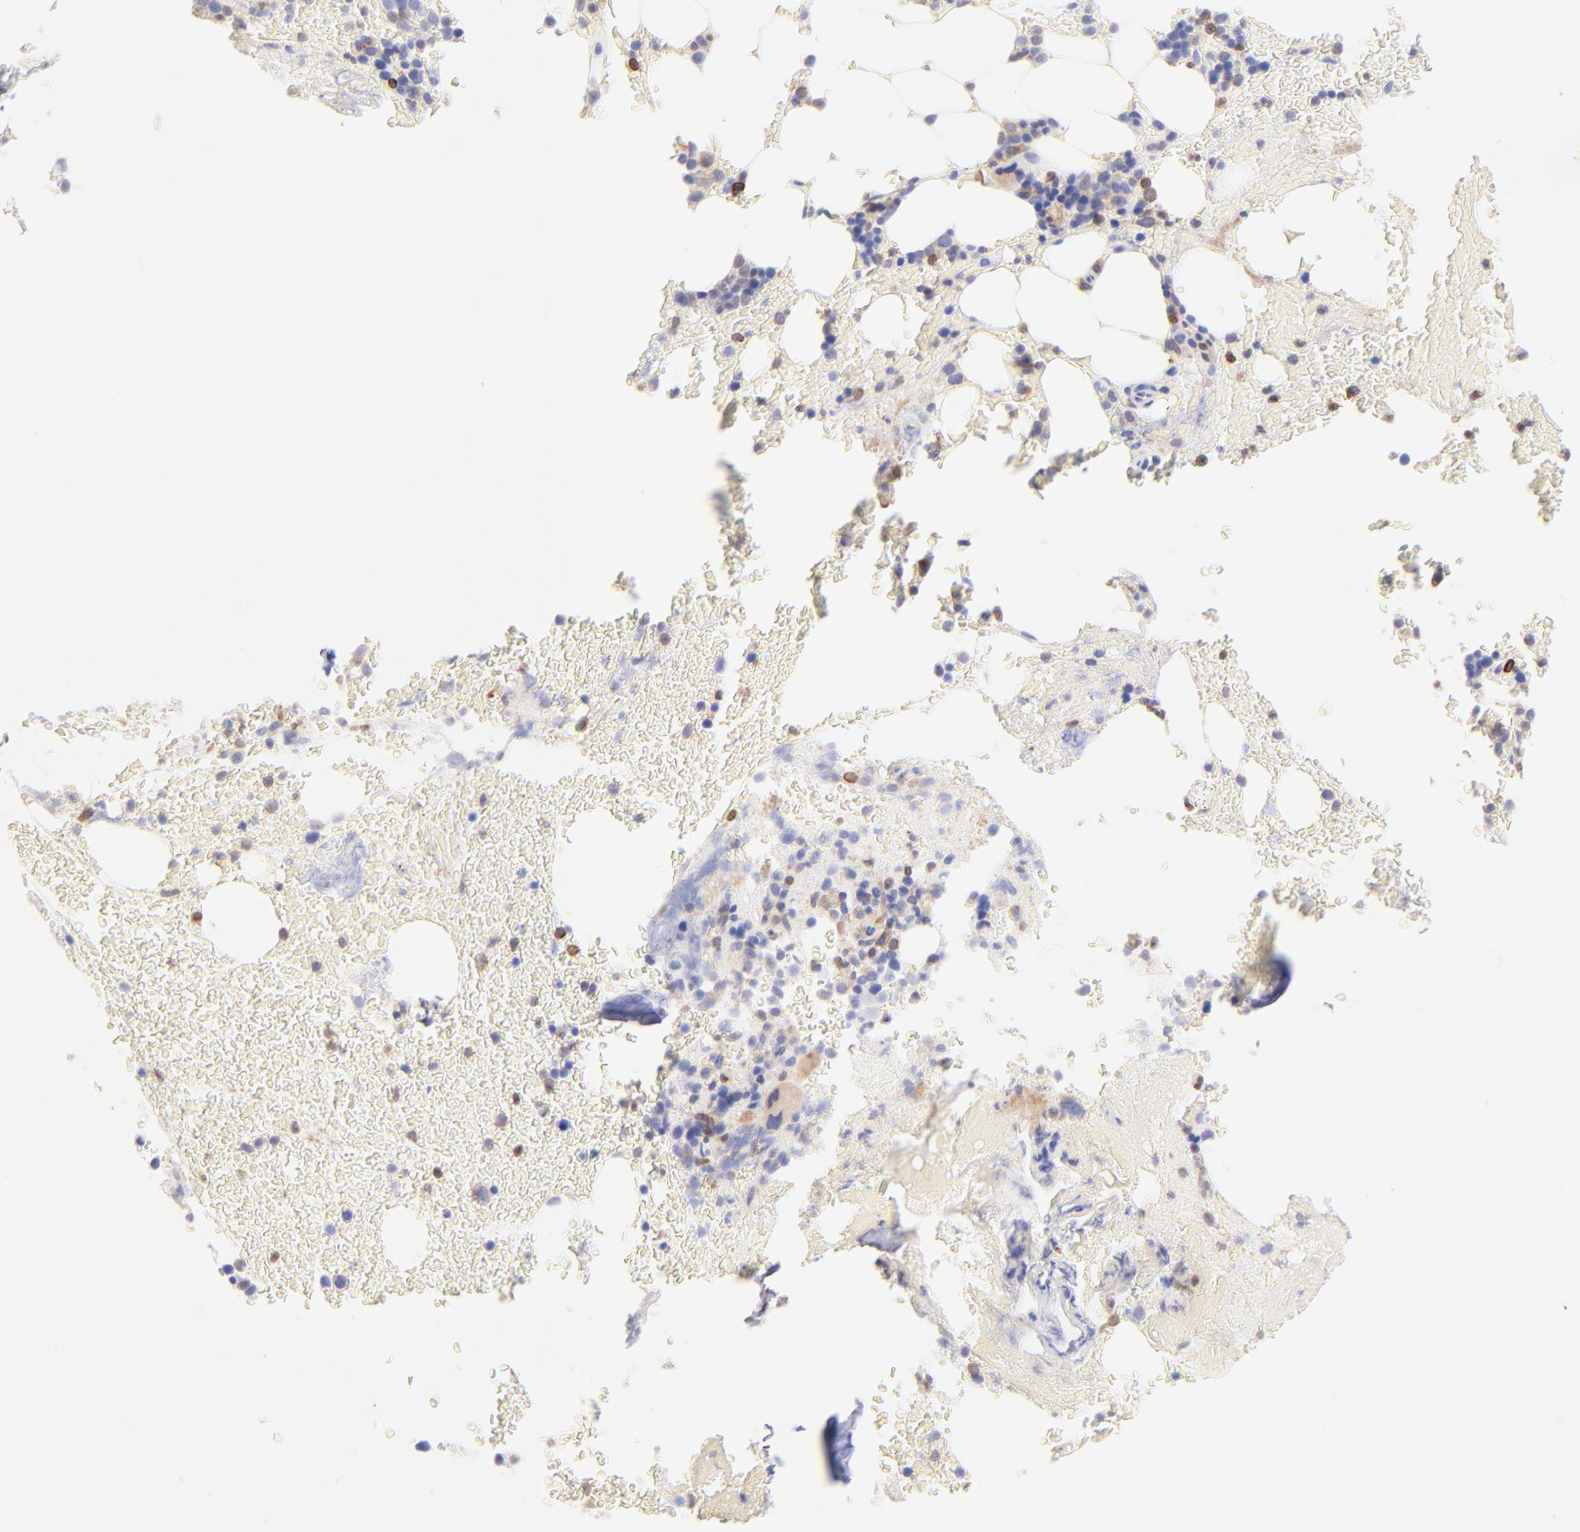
{"staining": {"intensity": "strong", "quantity": "25%-75%", "location": "cytoplasmic/membranous"}, "tissue": "bone marrow", "cell_type": "Hematopoietic cells", "image_type": "normal", "snomed": [{"axis": "morphology", "description": "Normal tissue, NOS"}, {"axis": "topography", "description": "Bone marrow"}], "caption": "Protein expression by immunohistochemistry (IHC) exhibits strong cytoplasmic/membranous expression in approximately 25%-75% of hematopoietic cells in benign bone marrow.", "gene": "IRAG2", "patient": {"sex": "female", "age": 73}}